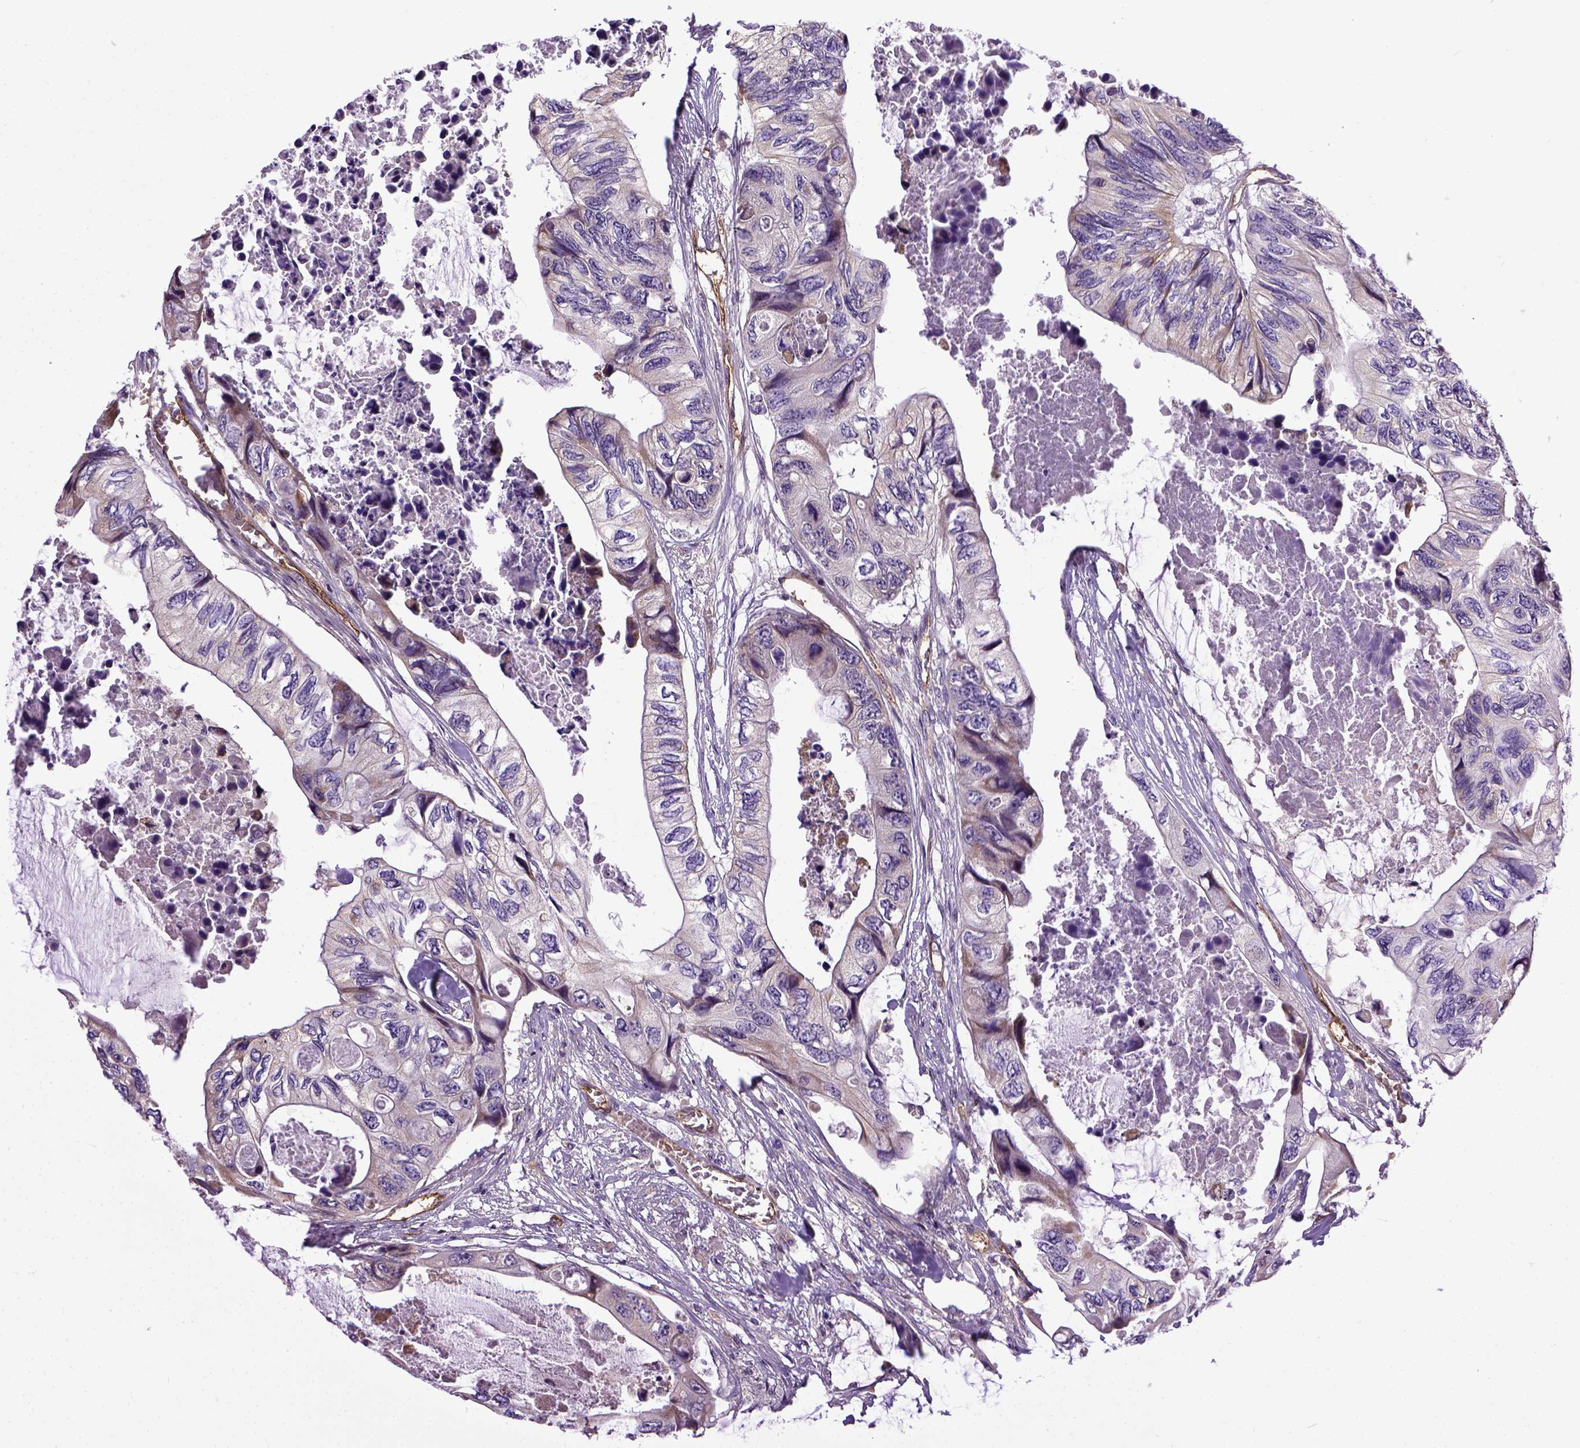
{"staining": {"intensity": "weak", "quantity": "<25%", "location": "cytoplasmic/membranous"}, "tissue": "colorectal cancer", "cell_type": "Tumor cells", "image_type": "cancer", "snomed": [{"axis": "morphology", "description": "Adenocarcinoma, NOS"}, {"axis": "topography", "description": "Rectum"}], "caption": "Immunohistochemistry of human colorectal cancer exhibits no expression in tumor cells. The staining was performed using DAB (3,3'-diaminobenzidine) to visualize the protein expression in brown, while the nuclei were stained in blue with hematoxylin (Magnification: 20x).", "gene": "ENG", "patient": {"sex": "male", "age": 63}}